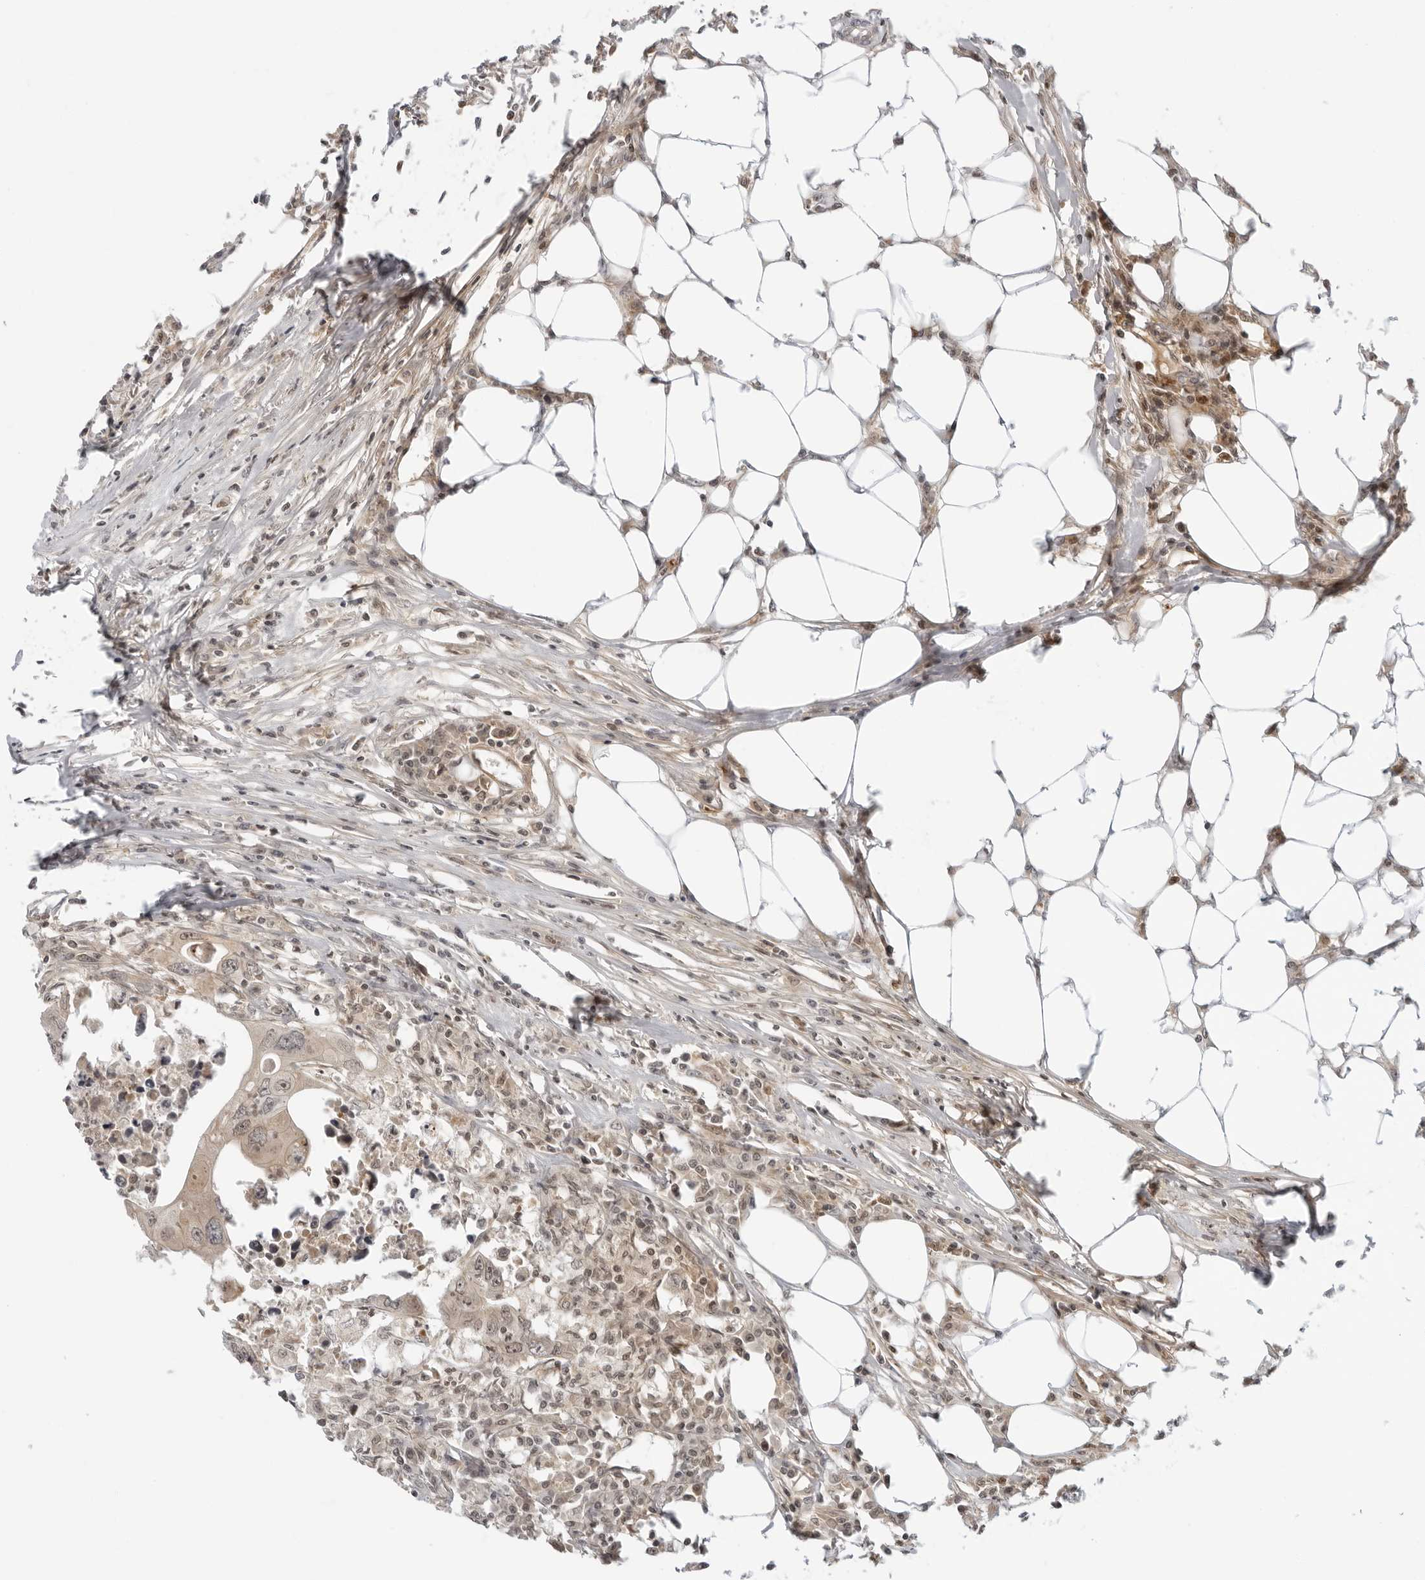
{"staining": {"intensity": "weak", "quantity": "<25%", "location": "cytoplasmic/membranous,nuclear"}, "tissue": "colorectal cancer", "cell_type": "Tumor cells", "image_type": "cancer", "snomed": [{"axis": "morphology", "description": "Adenocarcinoma, NOS"}, {"axis": "topography", "description": "Colon"}], "caption": "Colorectal cancer was stained to show a protein in brown. There is no significant expression in tumor cells.", "gene": "SUGCT", "patient": {"sex": "male", "age": 71}}